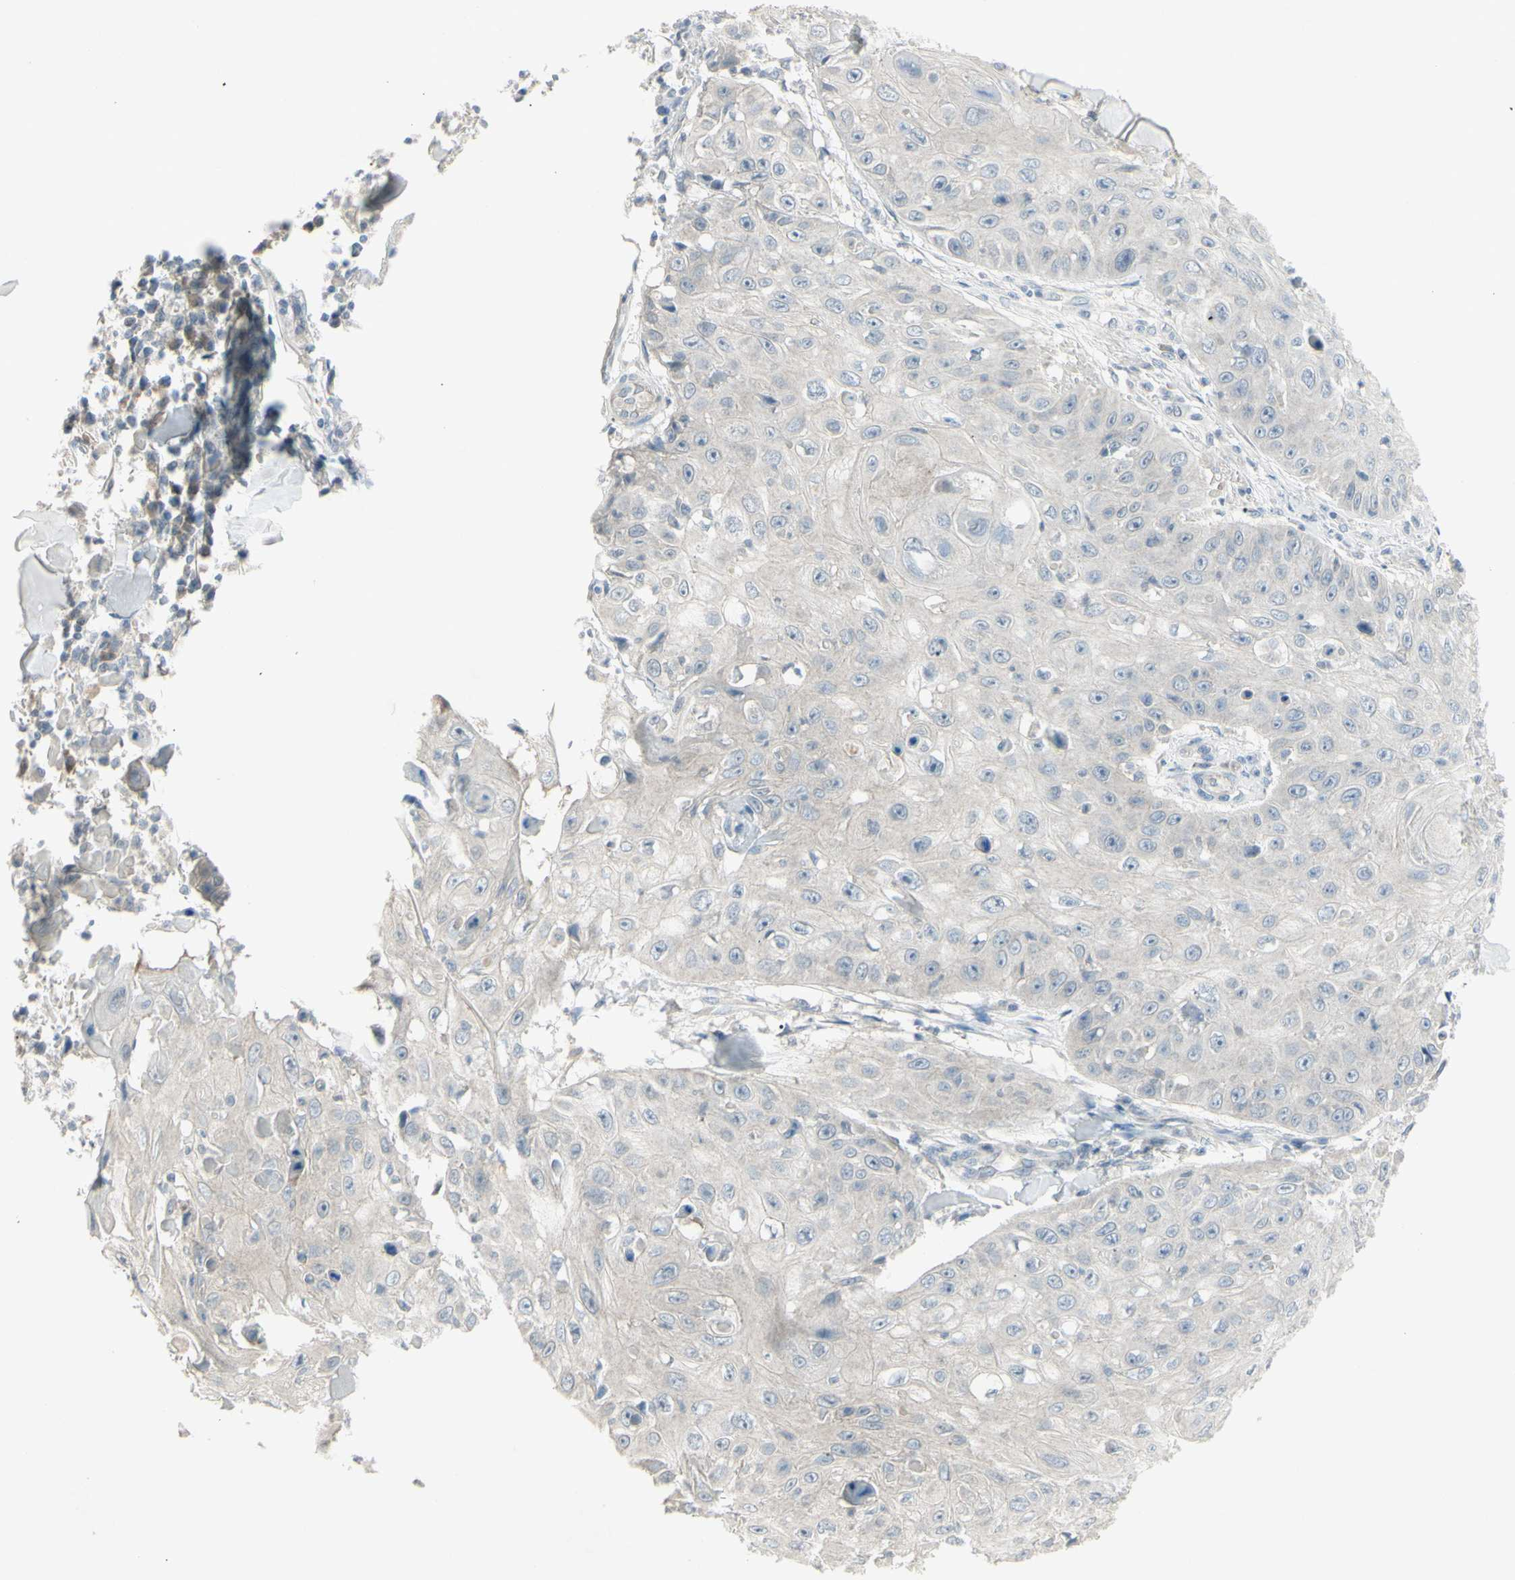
{"staining": {"intensity": "weak", "quantity": ">75%", "location": "cytoplasmic/membranous"}, "tissue": "skin cancer", "cell_type": "Tumor cells", "image_type": "cancer", "snomed": [{"axis": "morphology", "description": "Squamous cell carcinoma, NOS"}, {"axis": "topography", "description": "Skin"}], "caption": "Skin squamous cell carcinoma stained for a protein demonstrates weak cytoplasmic/membranous positivity in tumor cells. The protein is stained brown, and the nuclei are stained in blue (DAB IHC with brightfield microscopy, high magnification).", "gene": "SH3GL2", "patient": {"sex": "male", "age": 86}}